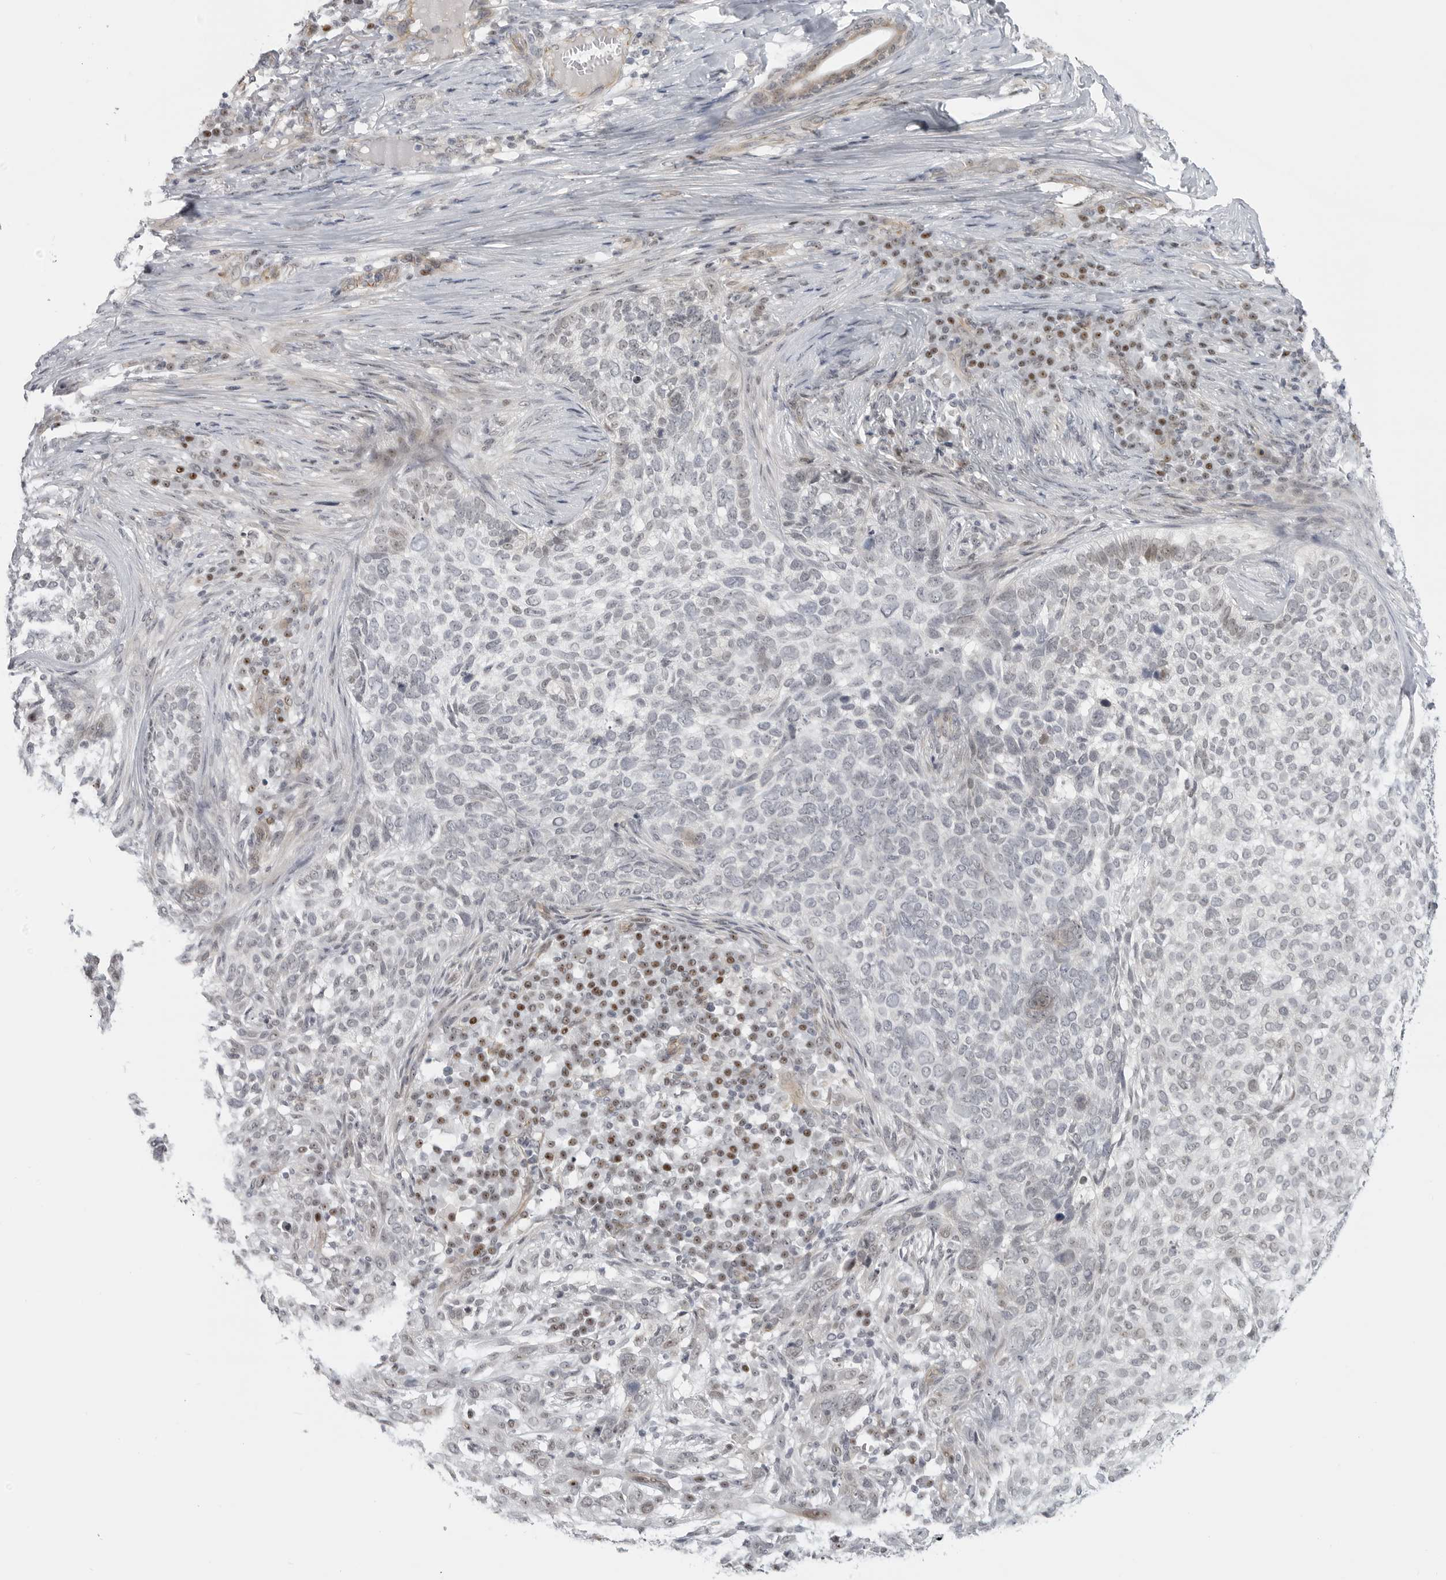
{"staining": {"intensity": "negative", "quantity": "none", "location": "none"}, "tissue": "skin cancer", "cell_type": "Tumor cells", "image_type": "cancer", "snomed": [{"axis": "morphology", "description": "Basal cell carcinoma"}, {"axis": "topography", "description": "Skin"}], "caption": "Skin cancer was stained to show a protein in brown. There is no significant staining in tumor cells. (Stains: DAB (3,3'-diaminobenzidine) IHC with hematoxylin counter stain, Microscopy: brightfield microscopy at high magnification).", "gene": "CEP295NL", "patient": {"sex": "female", "age": 64}}